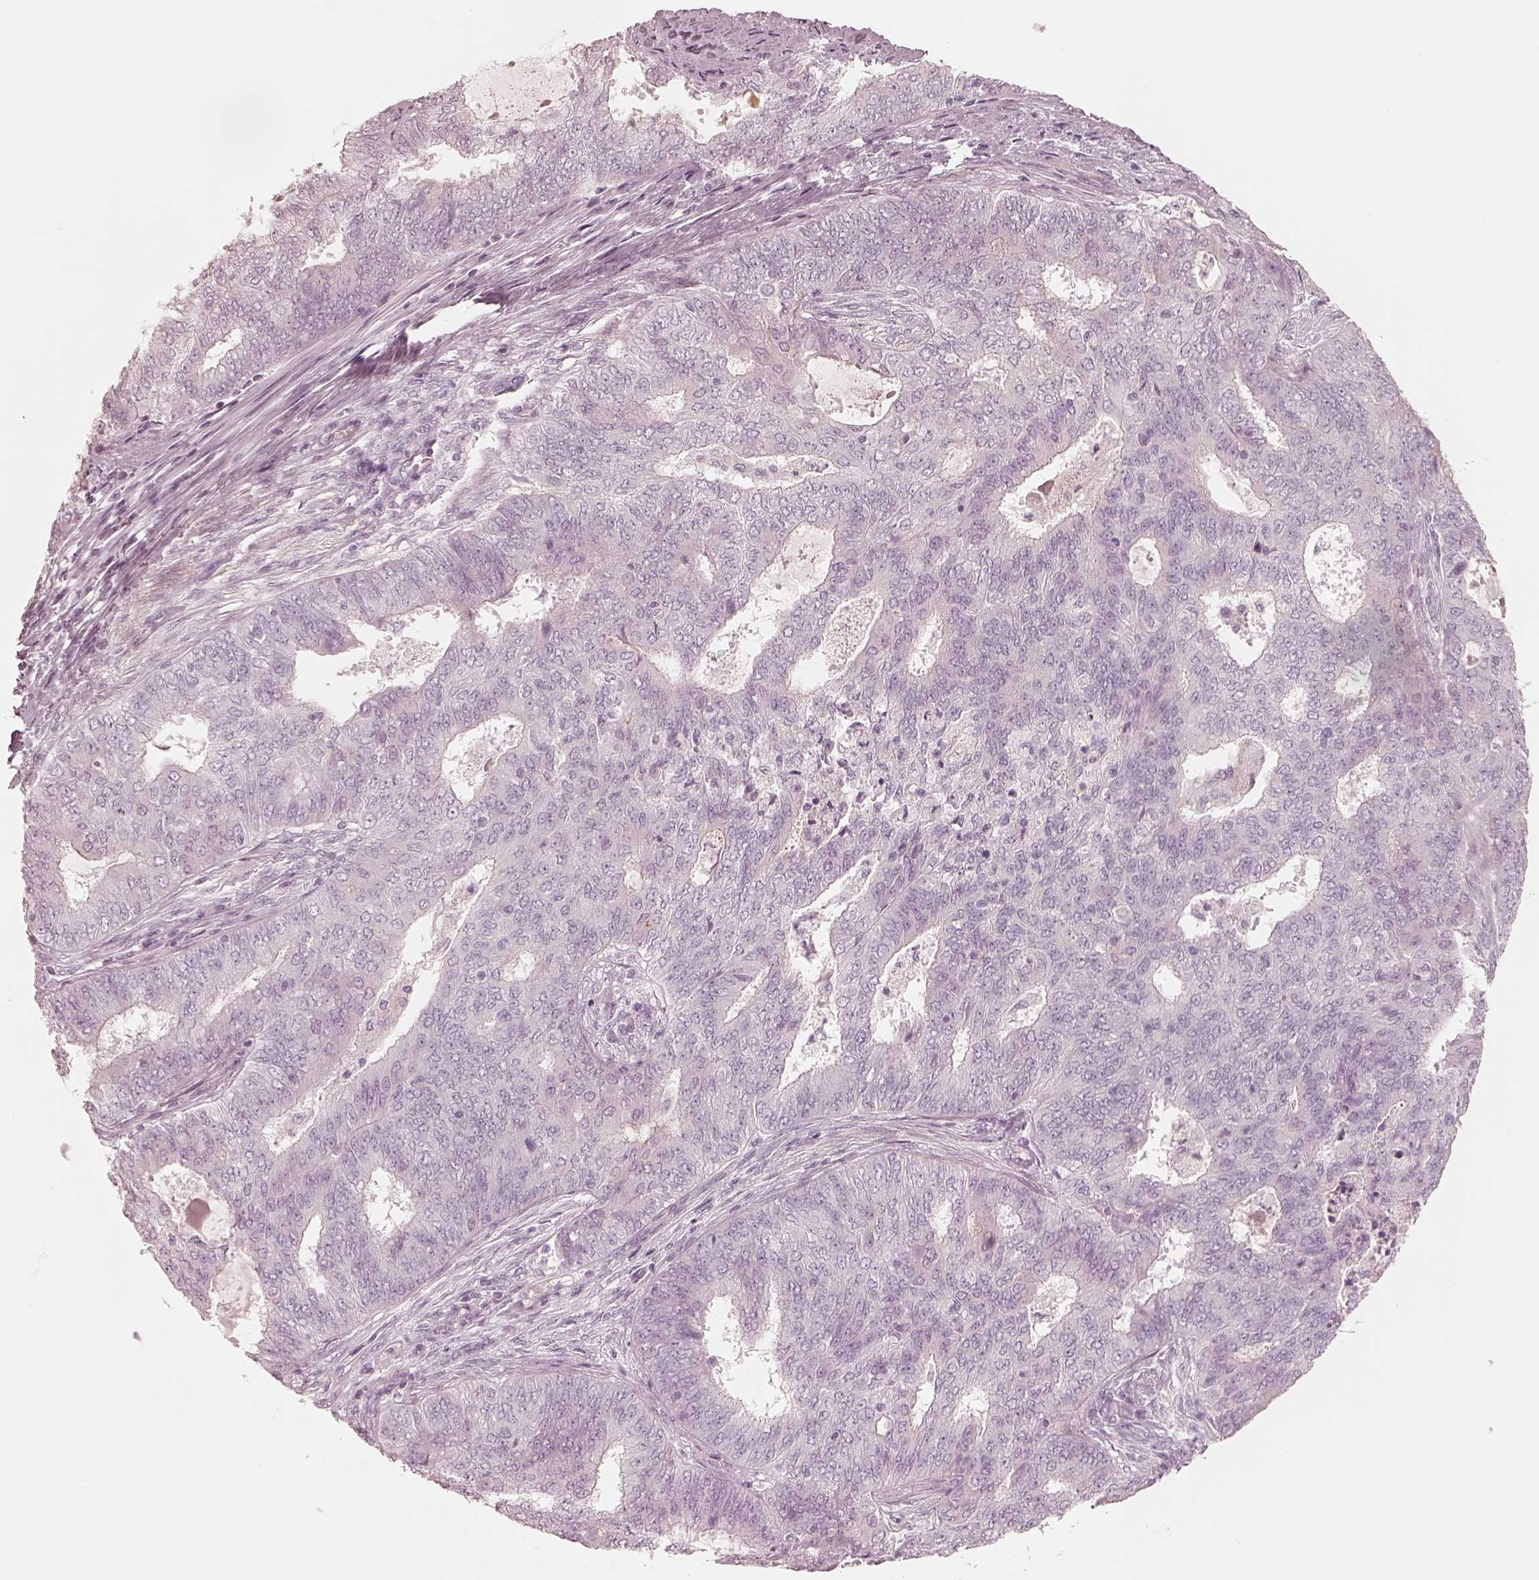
{"staining": {"intensity": "negative", "quantity": "none", "location": "none"}, "tissue": "endometrial cancer", "cell_type": "Tumor cells", "image_type": "cancer", "snomed": [{"axis": "morphology", "description": "Adenocarcinoma, NOS"}, {"axis": "topography", "description": "Endometrium"}], "caption": "The histopathology image demonstrates no significant staining in tumor cells of endometrial cancer (adenocarcinoma).", "gene": "SPATA24", "patient": {"sex": "female", "age": 62}}